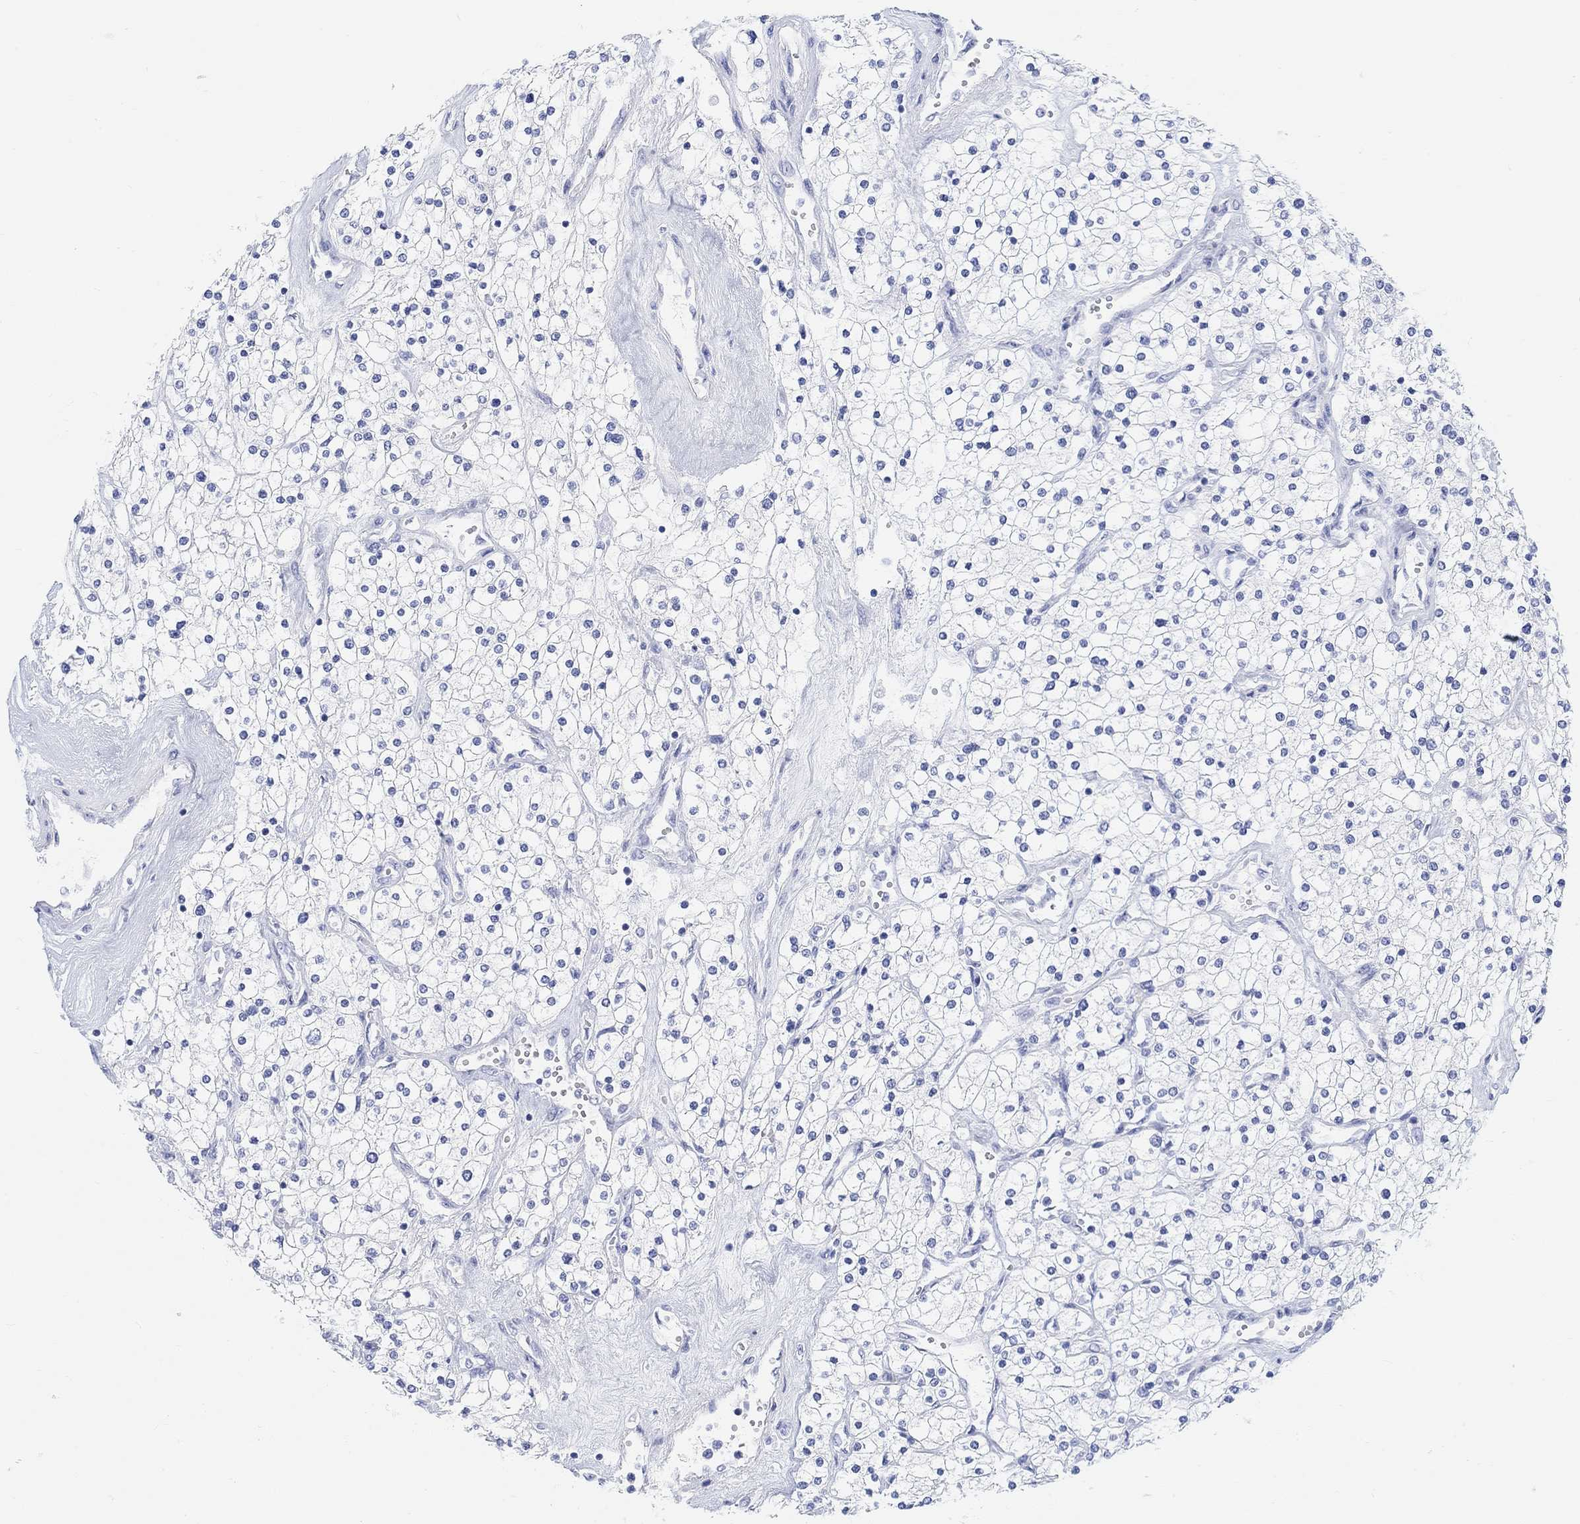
{"staining": {"intensity": "negative", "quantity": "none", "location": "none"}, "tissue": "renal cancer", "cell_type": "Tumor cells", "image_type": "cancer", "snomed": [{"axis": "morphology", "description": "Adenocarcinoma, NOS"}, {"axis": "topography", "description": "Kidney"}], "caption": "Image shows no protein positivity in tumor cells of renal adenocarcinoma tissue. The staining is performed using DAB (3,3'-diaminobenzidine) brown chromogen with nuclei counter-stained in using hematoxylin.", "gene": "XIRP2", "patient": {"sex": "male", "age": 80}}